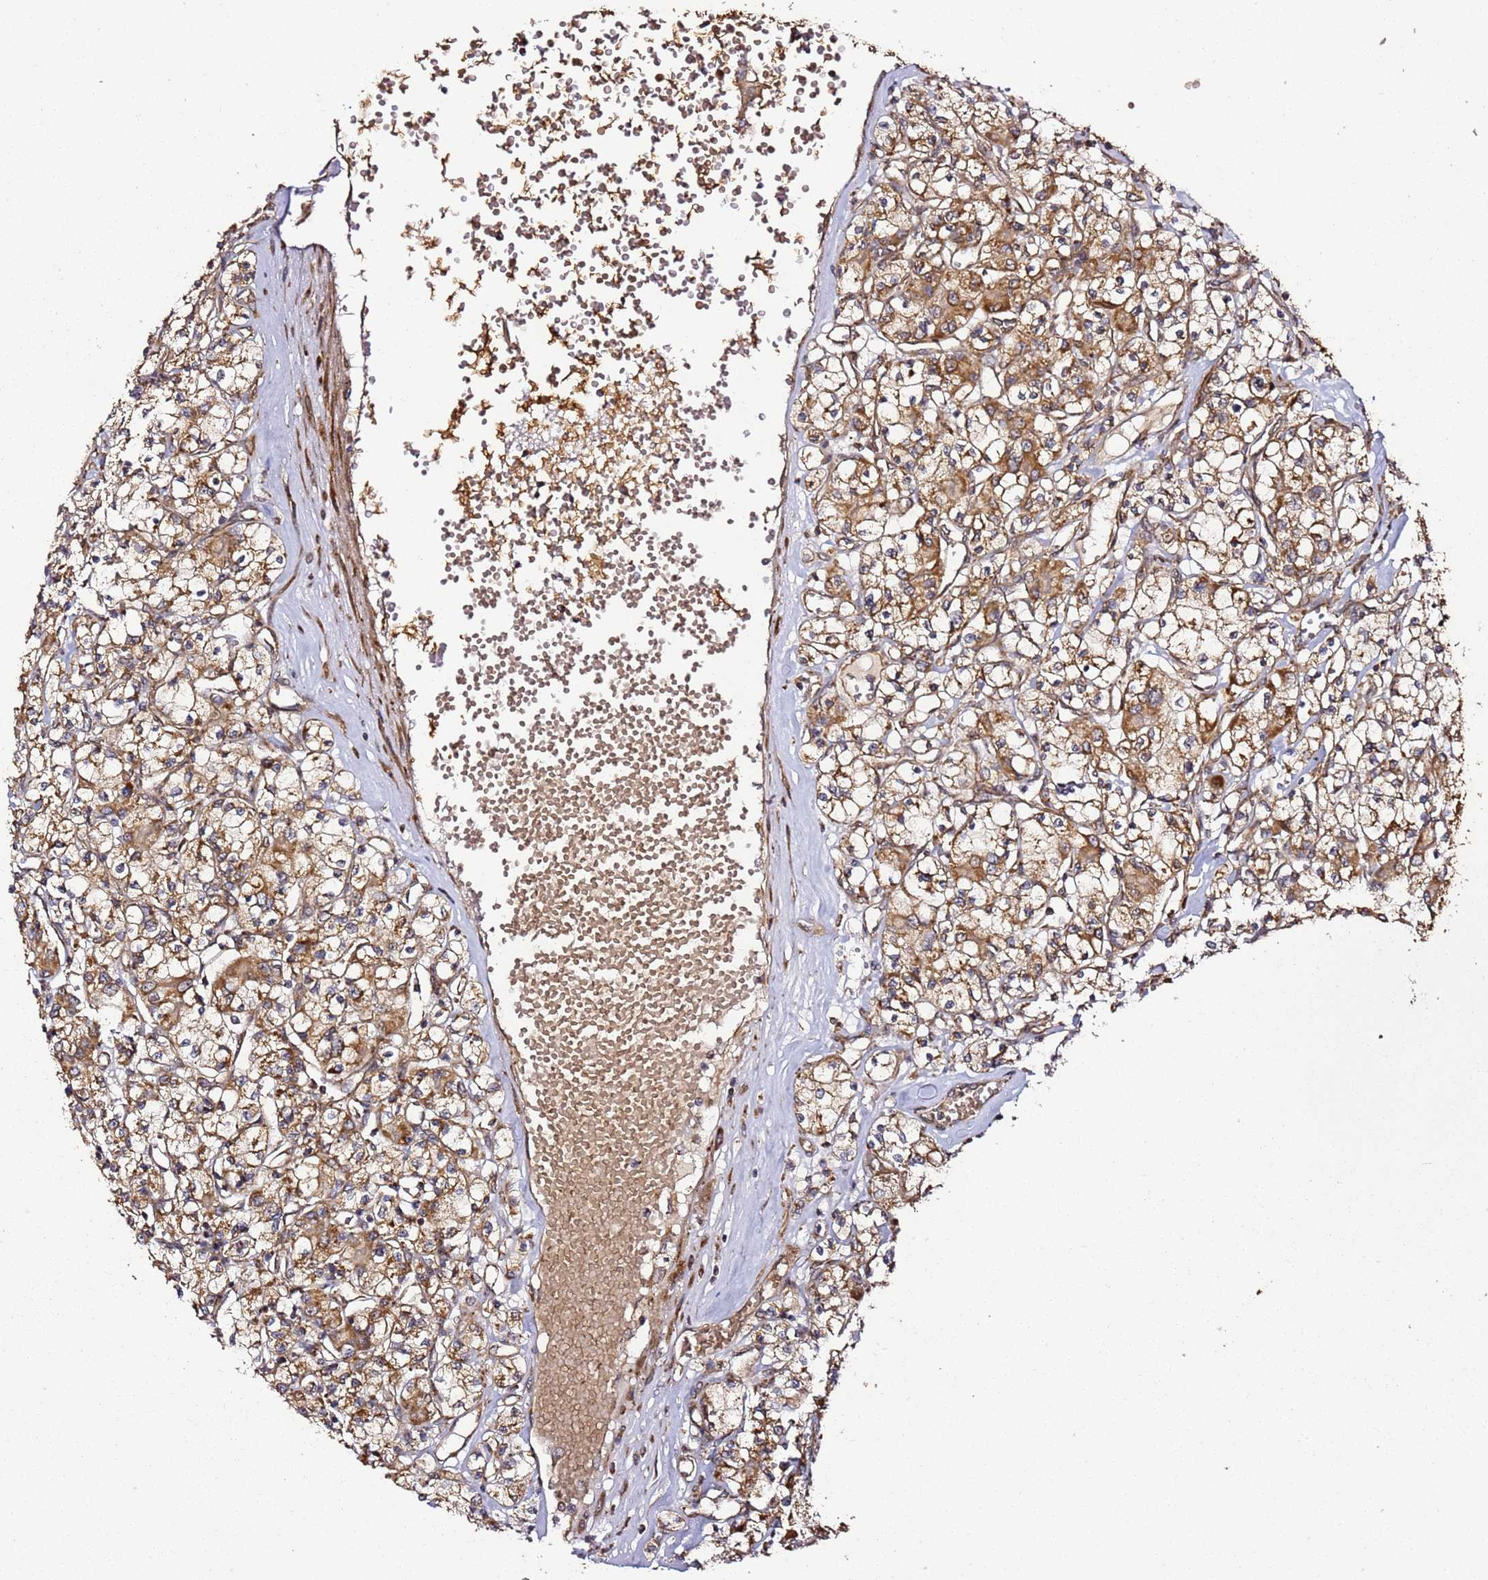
{"staining": {"intensity": "strong", "quantity": ">75%", "location": "cytoplasmic/membranous"}, "tissue": "renal cancer", "cell_type": "Tumor cells", "image_type": "cancer", "snomed": [{"axis": "morphology", "description": "Adenocarcinoma, NOS"}, {"axis": "topography", "description": "Kidney"}], "caption": "Strong cytoplasmic/membranous positivity is identified in approximately >75% of tumor cells in adenocarcinoma (renal).", "gene": "TM2D2", "patient": {"sex": "female", "age": 59}}